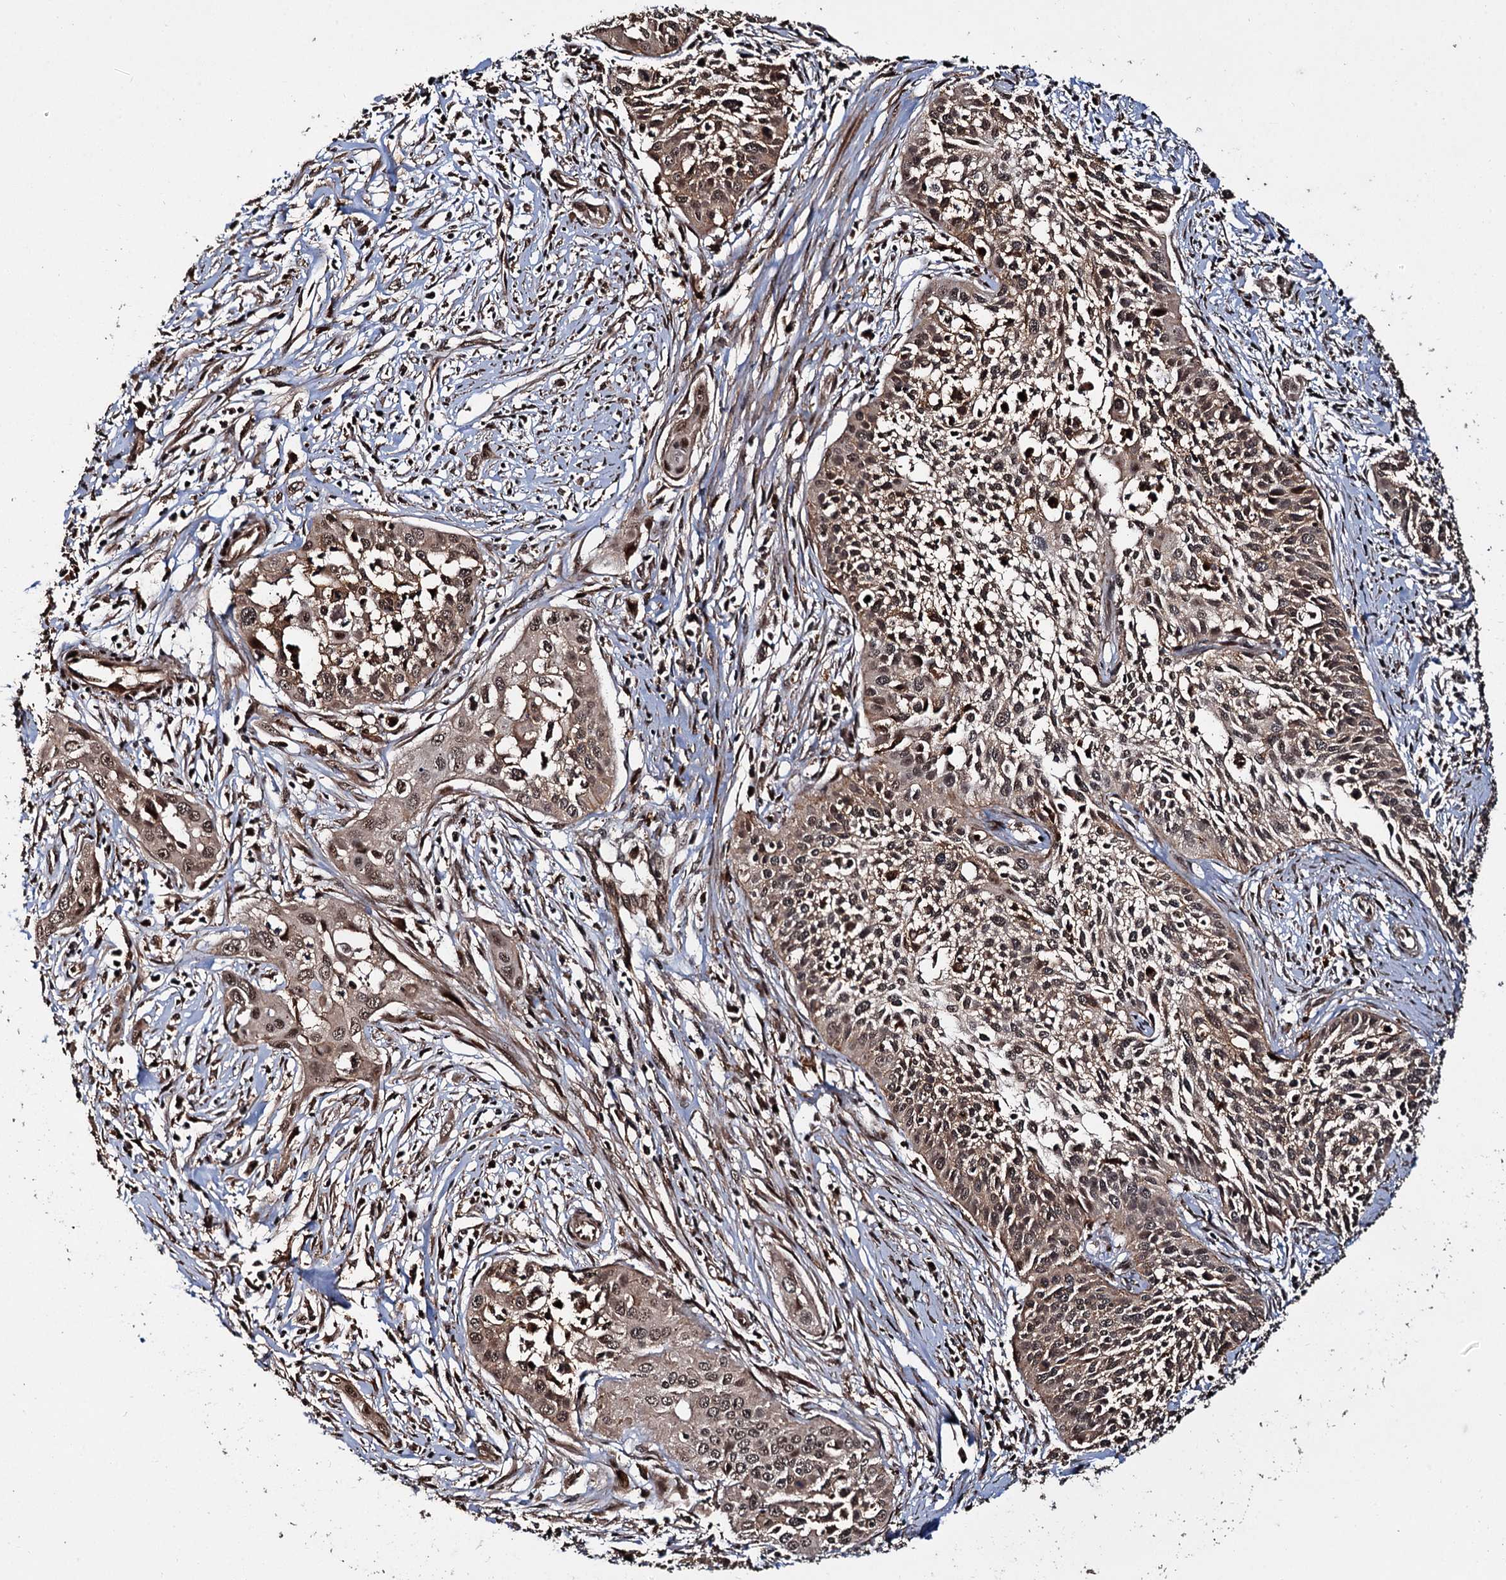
{"staining": {"intensity": "moderate", "quantity": ">75%", "location": "cytoplasmic/membranous,nuclear"}, "tissue": "cervical cancer", "cell_type": "Tumor cells", "image_type": "cancer", "snomed": [{"axis": "morphology", "description": "Squamous cell carcinoma, NOS"}, {"axis": "topography", "description": "Cervix"}], "caption": "Cervical squamous cell carcinoma was stained to show a protein in brown. There is medium levels of moderate cytoplasmic/membranous and nuclear staining in about >75% of tumor cells.", "gene": "CEP192", "patient": {"sex": "female", "age": 34}}